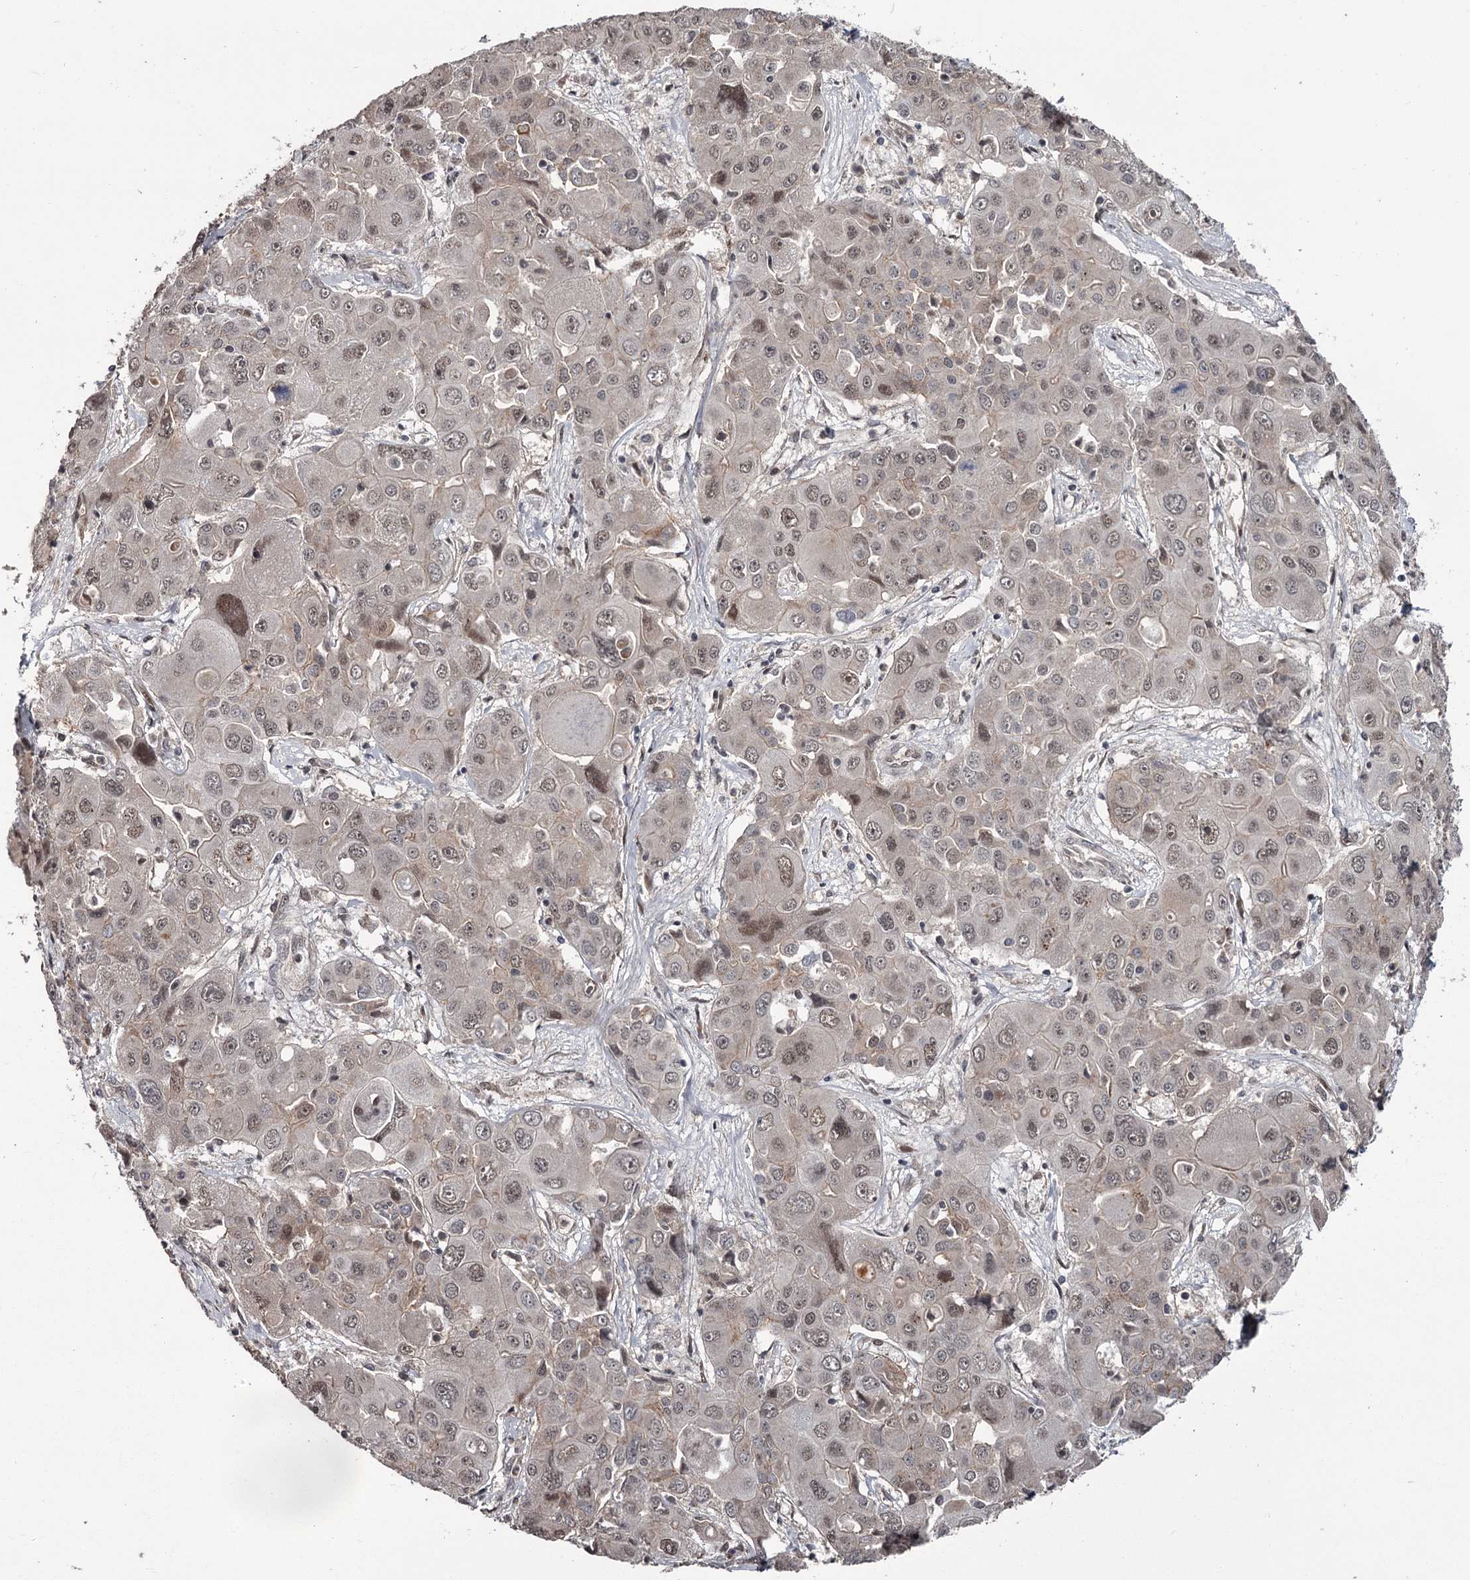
{"staining": {"intensity": "weak", "quantity": ">75%", "location": "nuclear"}, "tissue": "liver cancer", "cell_type": "Tumor cells", "image_type": "cancer", "snomed": [{"axis": "morphology", "description": "Cholangiocarcinoma"}, {"axis": "topography", "description": "Liver"}], "caption": "Immunohistochemistry (IHC) image of neoplastic tissue: cholangiocarcinoma (liver) stained using immunohistochemistry (IHC) demonstrates low levels of weak protein expression localized specifically in the nuclear of tumor cells, appearing as a nuclear brown color.", "gene": "CDC42EP2", "patient": {"sex": "male", "age": 67}}